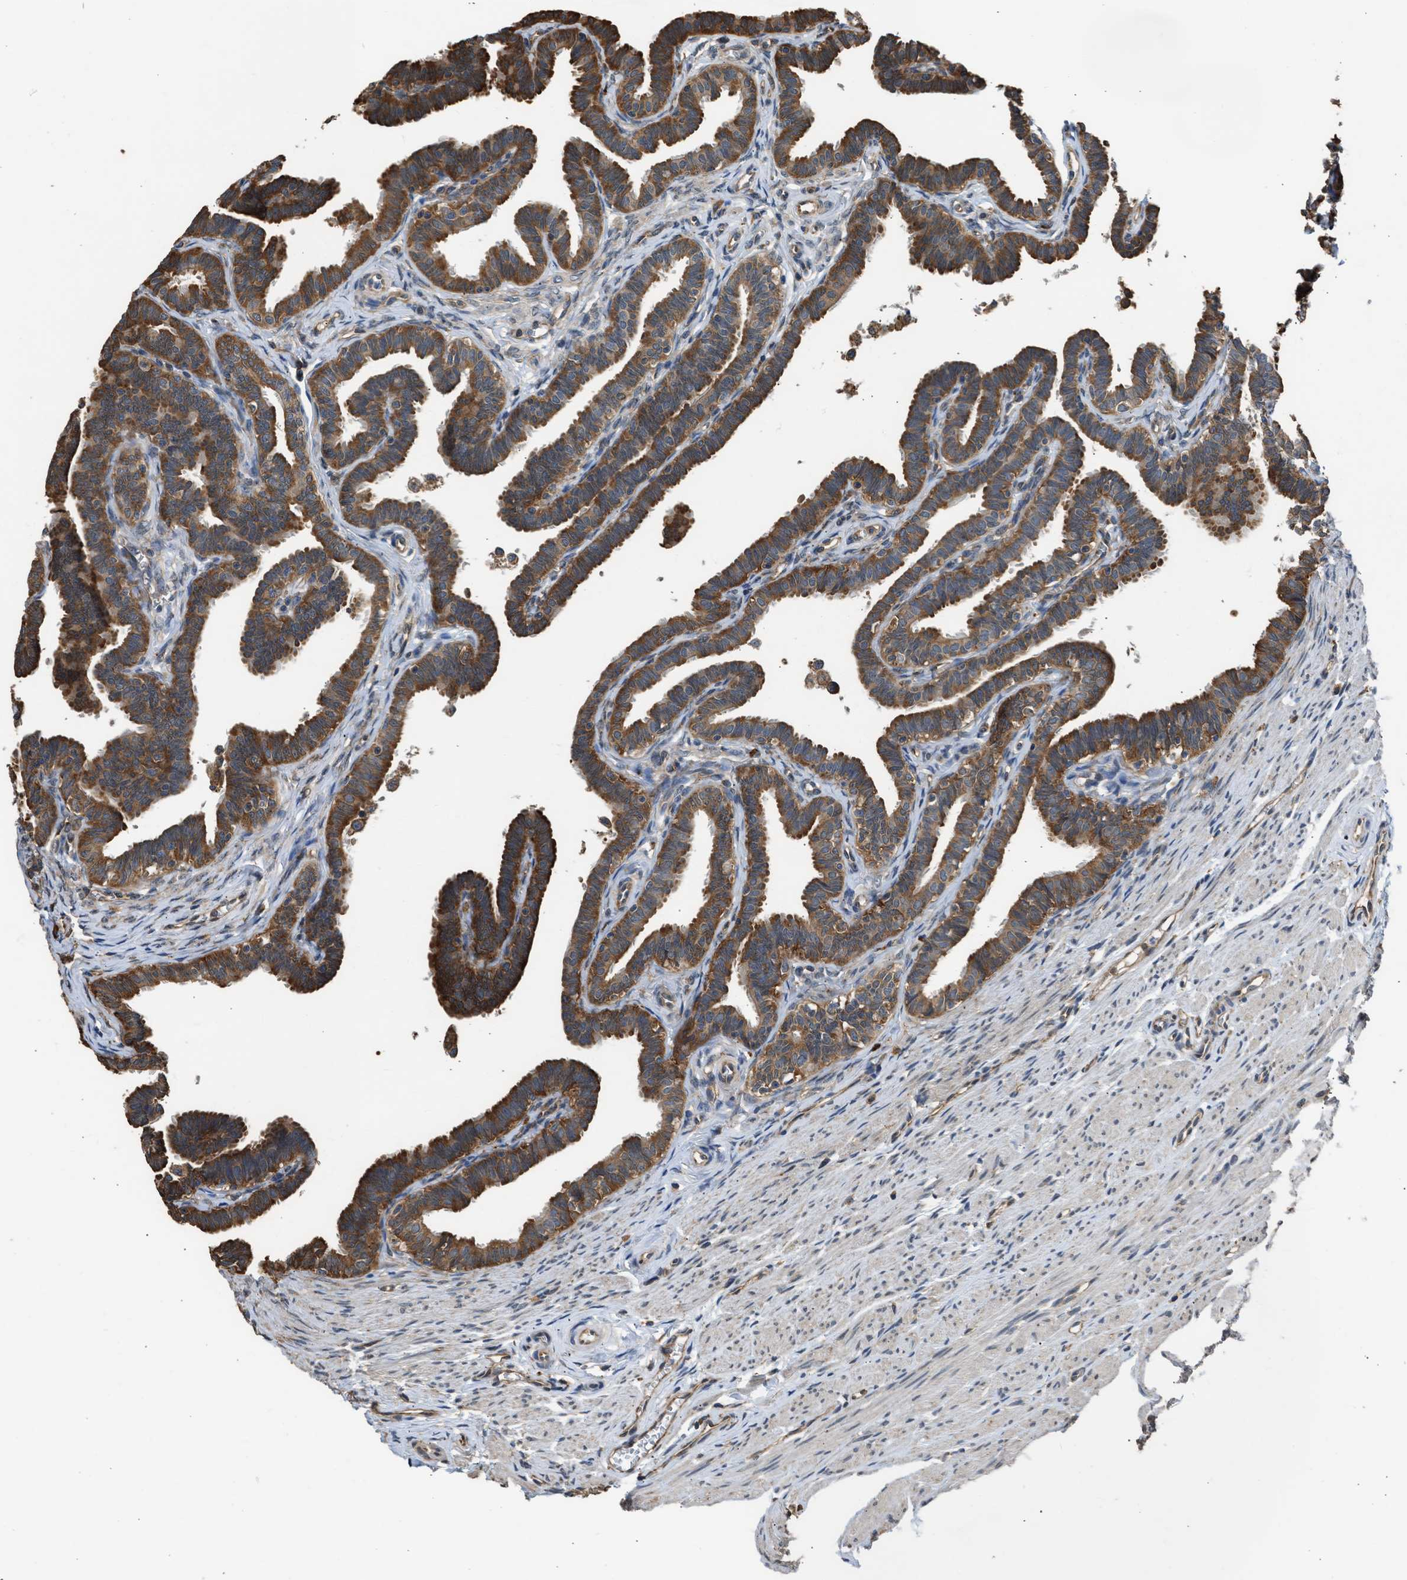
{"staining": {"intensity": "strong", "quantity": ">75%", "location": "cytoplasmic/membranous"}, "tissue": "fallopian tube", "cell_type": "Glandular cells", "image_type": "normal", "snomed": [{"axis": "morphology", "description": "Normal tissue, NOS"}, {"axis": "topography", "description": "Fallopian tube"}, {"axis": "topography", "description": "Ovary"}], "caption": "This micrograph exhibits IHC staining of benign fallopian tube, with high strong cytoplasmic/membranous expression in about >75% of glandular cells.", "gene": "SLC36A4", "patient": {"sex": "female", "age": 23}}